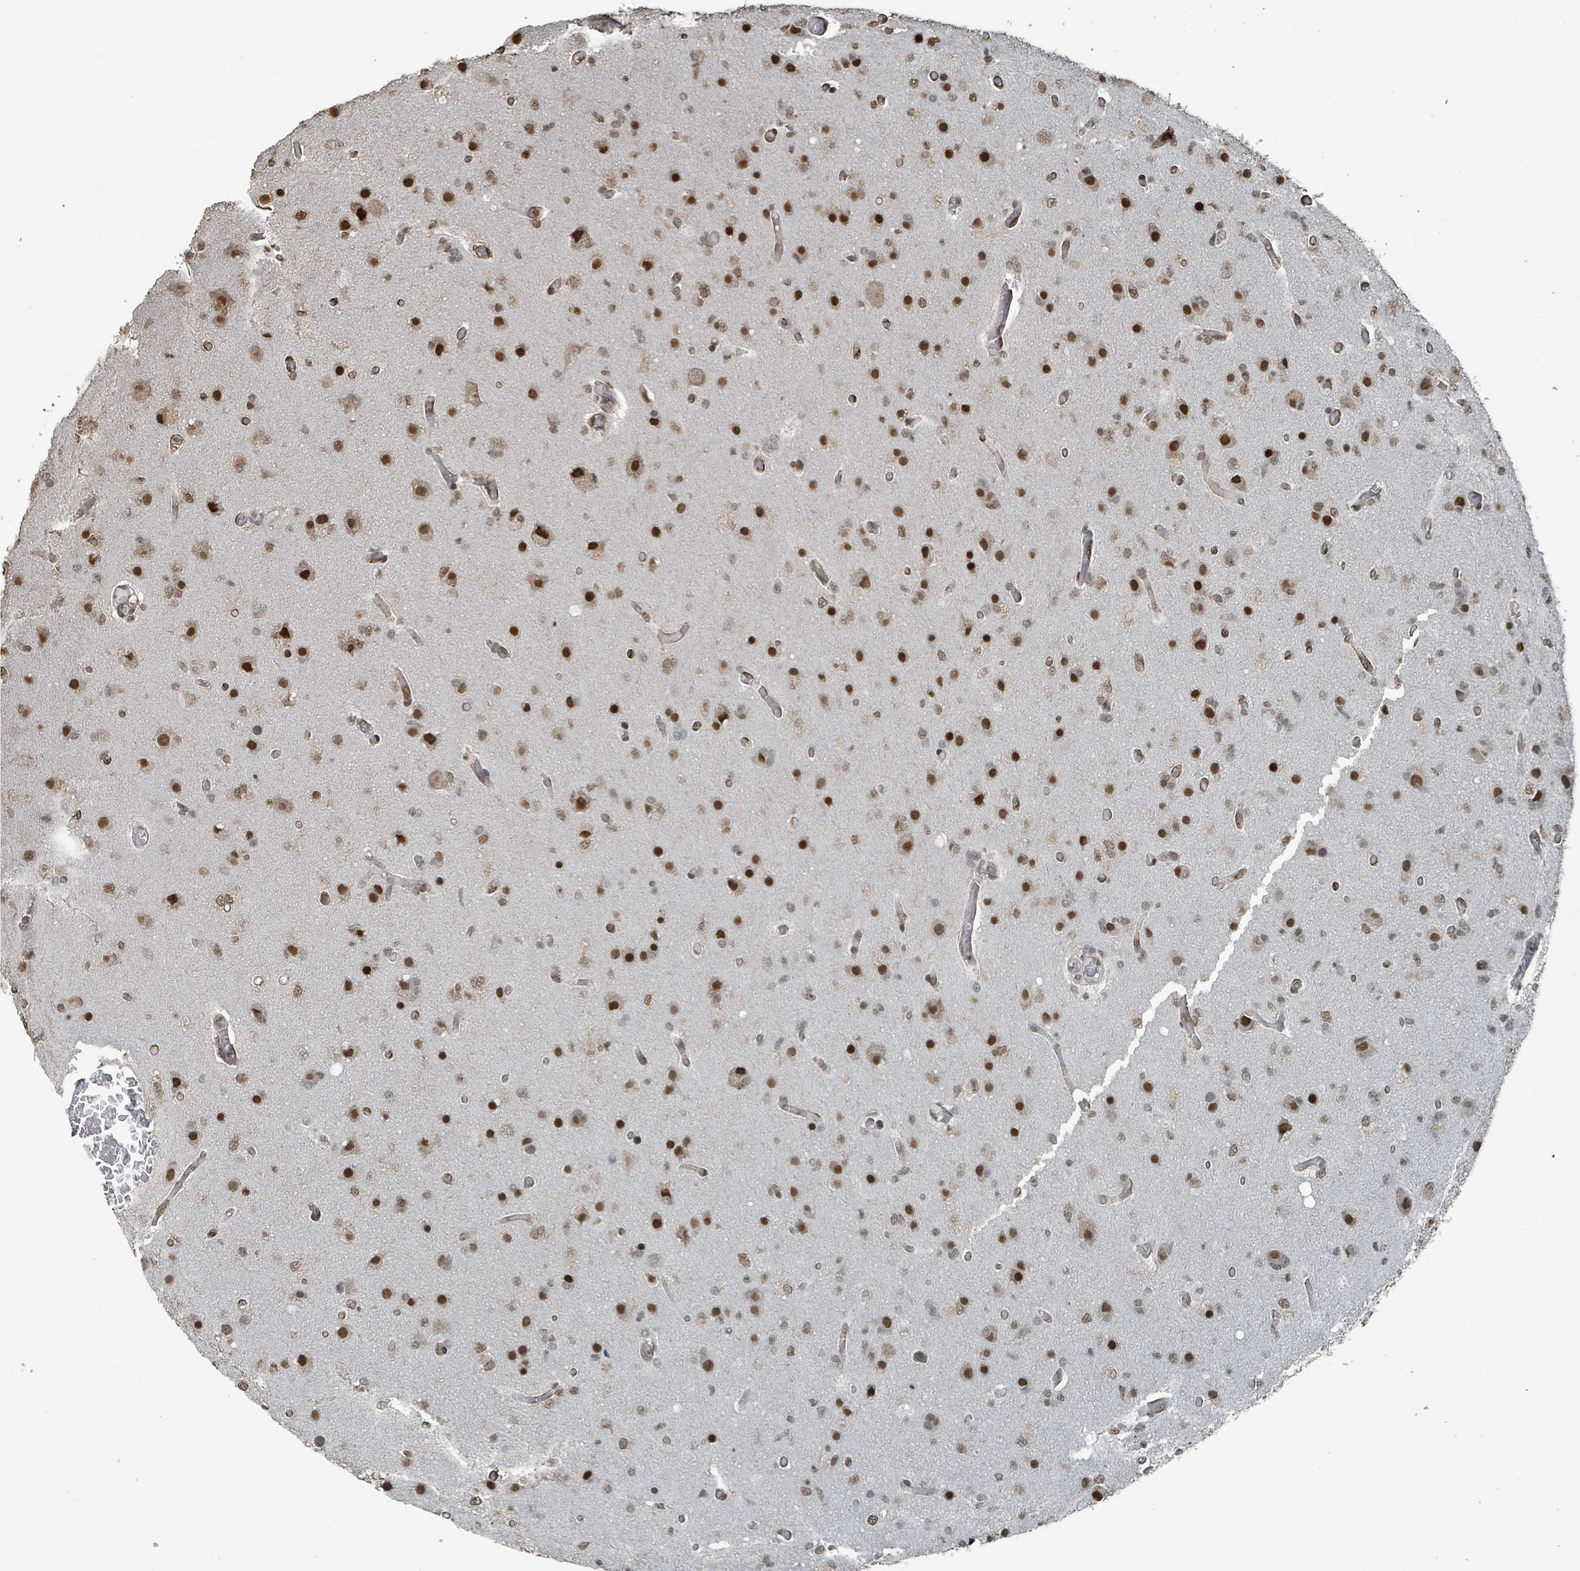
{"staining": {"intensity": "moderate", "quantity": ">75%", "location": "nuclear"}, "tissue": "glioma", "cell_type": "Tumor cells", "image_type": "cancer", "snomed": [{"axis": "morphology", "description": "Glioma, malignant, High grade"}, {"axis": "topography", "description": "Brain"}], "caption": "Human glioma stained with a brown dye shows moderate nuclear positive staining in about >75% of tumor cells.", "gene": "PHIP", "patient": {"sex": "female", "age": 74}}